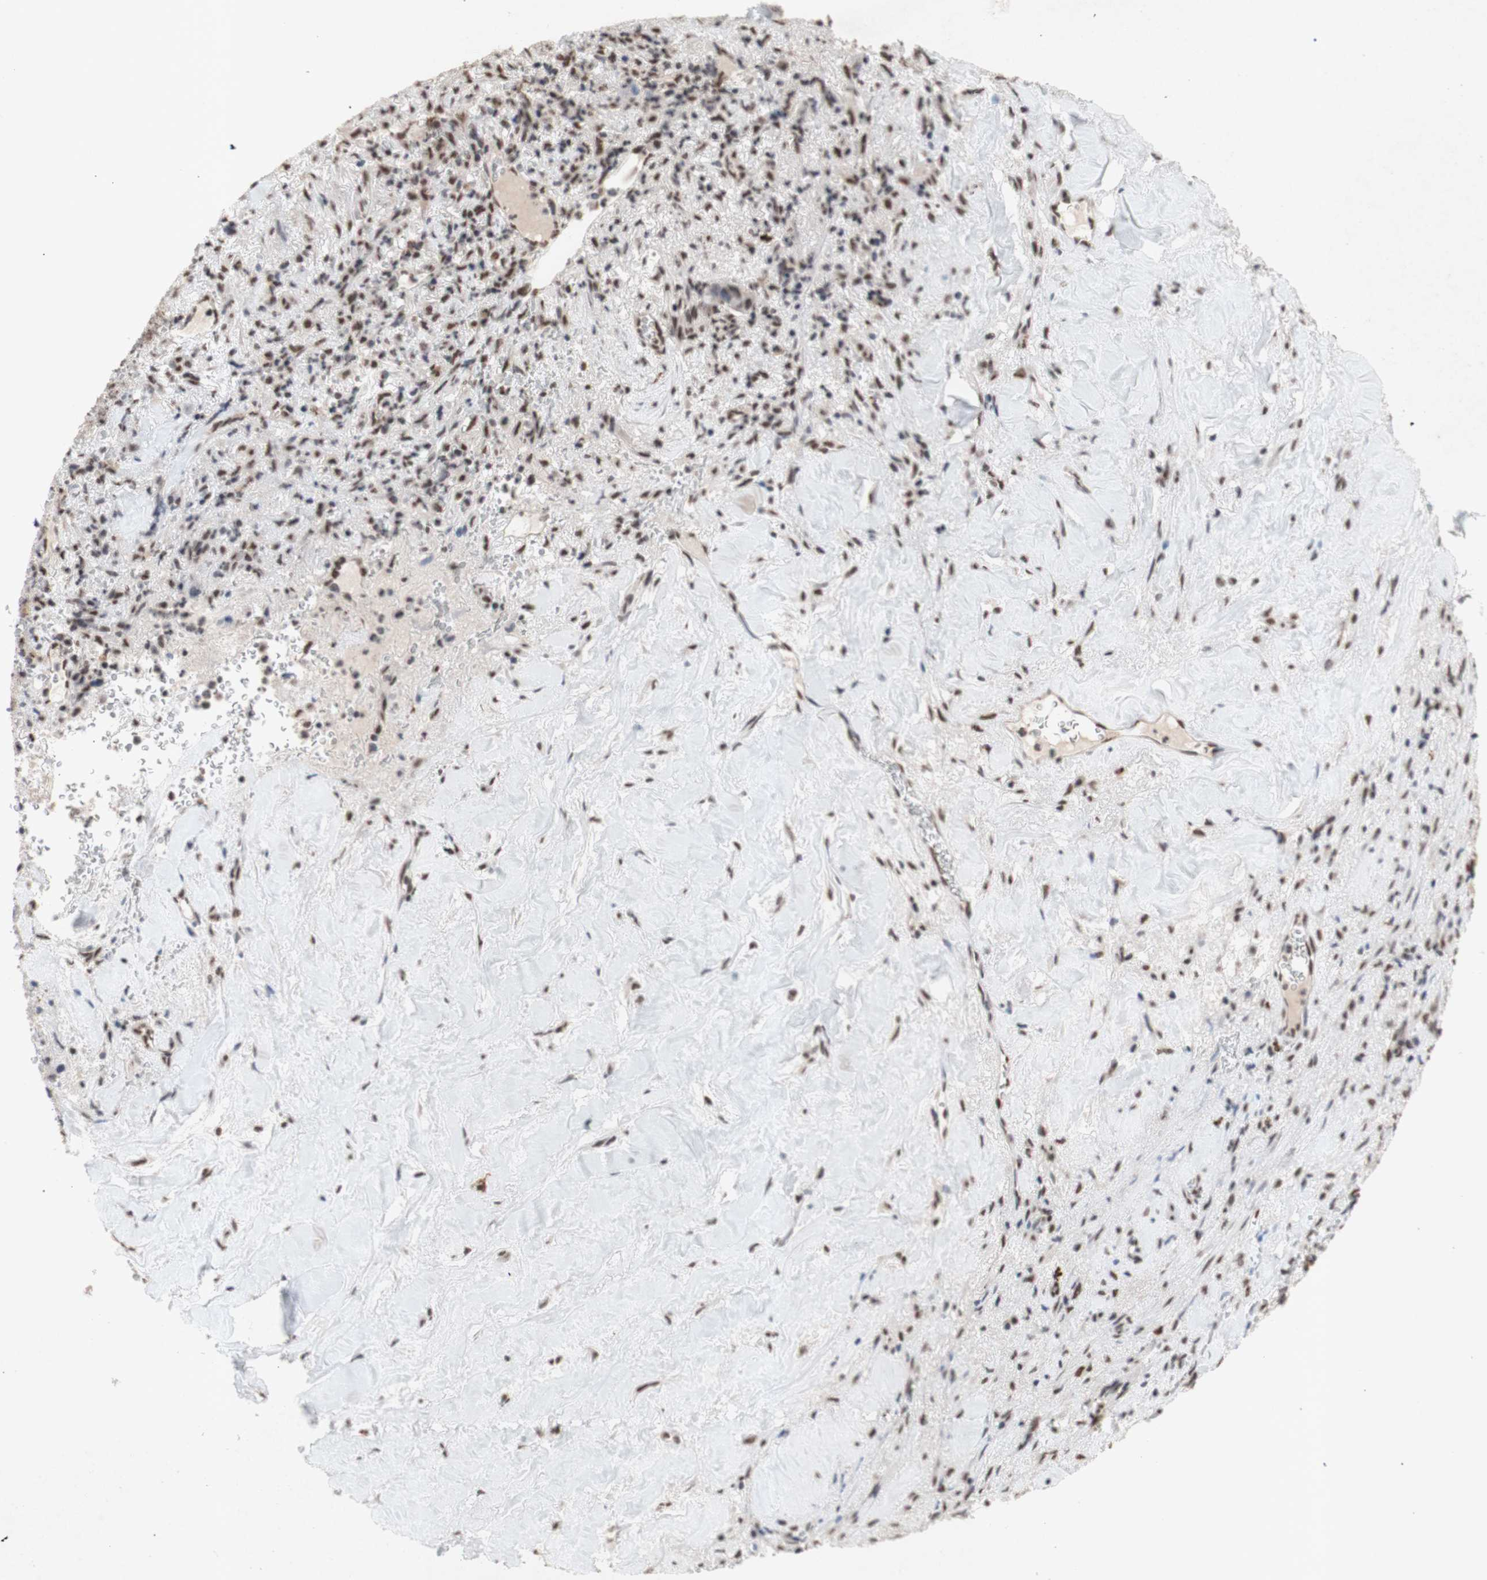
{"staining": {"intensity": "moderate", "quantity": ">75%", "location": "nuclear"}, "tissue": "liver cancer", "cell_type": "Tumor cells", "image_type": "cancer", "snomed": [{"axis": "morphology", "description": "Cholangiocarcinoma"}, {"axis": "topography", "description": "Liver"}], "caption": "This micrograph displays immunohistochemistry (IHC) staining of human cholangiocarcinoma (liver), with medium moderate nuclear staining in approximately >75% of tumor cells.", "gene": "SFPQ", "patient": {"sex": "female", "age": 67}}